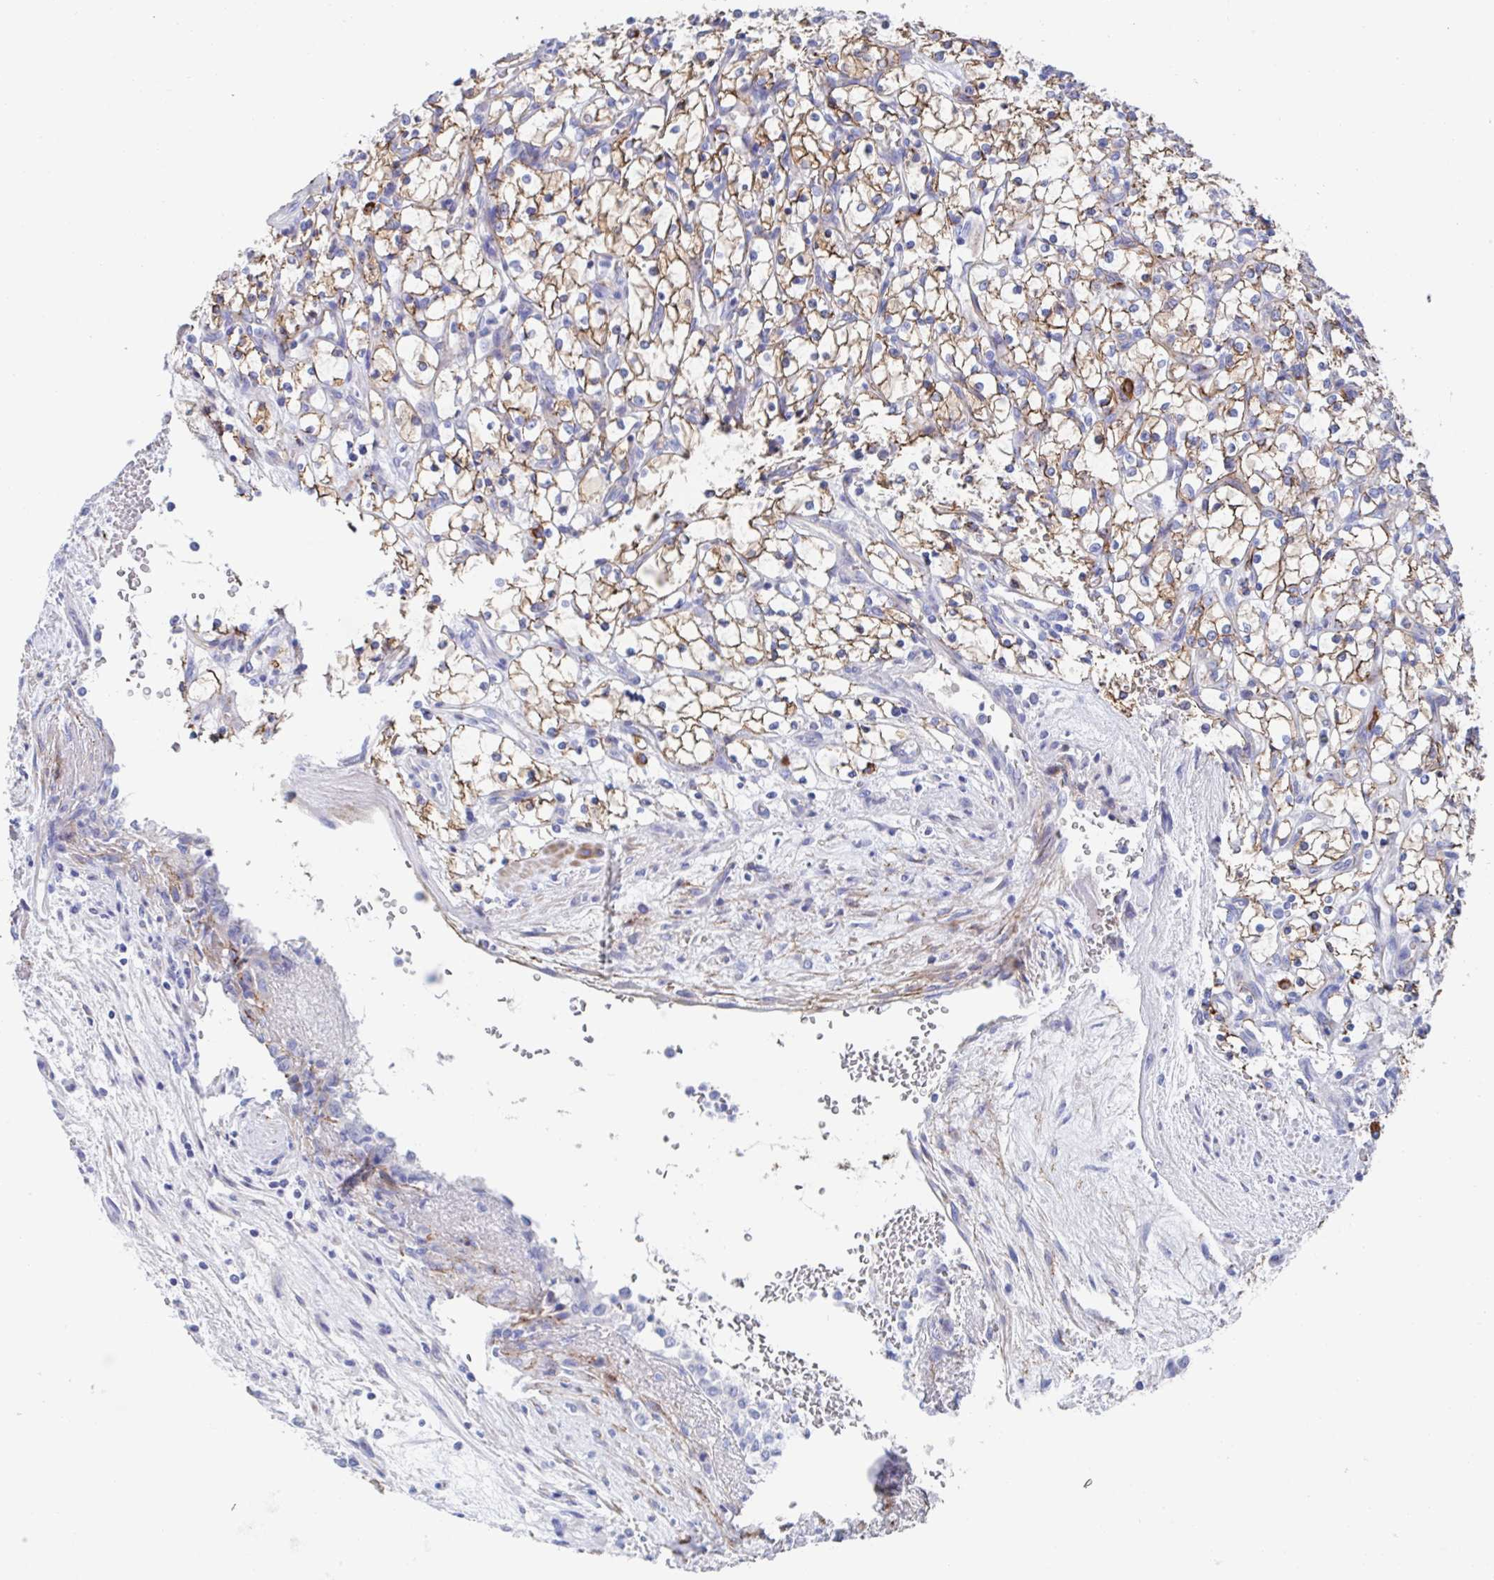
{"staining": {"intensity": "moderate", "quantity": ">75%", "location": "cytoplasmic/membranous"}, "tissue": "renal cancer", "cell_type": "Tumor cells", "image_type": "cancer", "snomed": [{"axis": "morphology", "description": "Adenocarcinoma, NOS"}, {"axis": "topography", "description": "Kidney"}], "caption": "Tumor cells show medium levels of moderate cytoplasmic/membranous staining in about >75% of cells in human adenocarcinoma (renal).", "gene": "CDH2", "patient": {"sex": "female", "age": 69}}